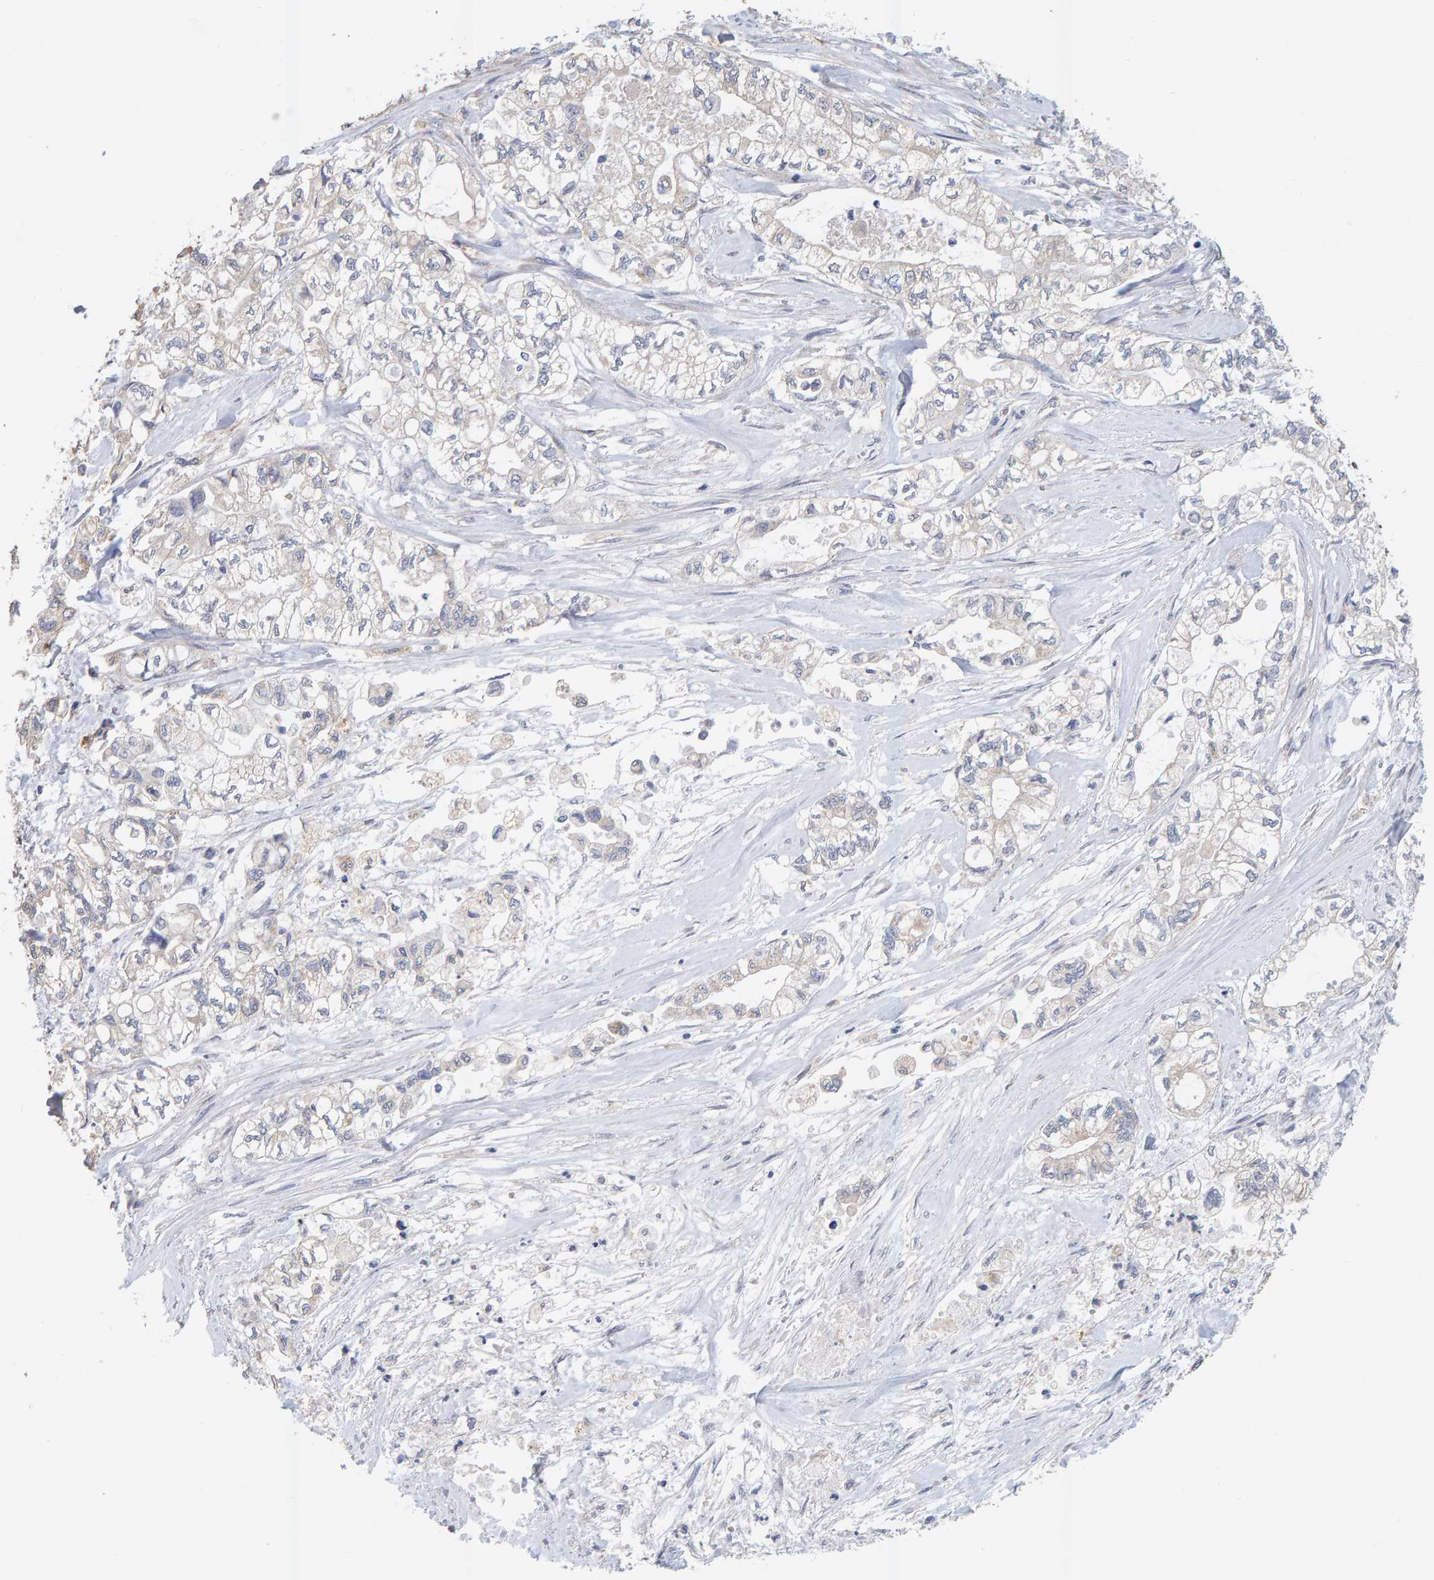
{"staining": {"intensity": "weak", "quantity": "25%-75%", "location": "cytoplasmic/membranous"}, "tissue": "pancreatic cancer", "cell_type": "Tumor cells", "image_type": "cancer", "snomed": [{"axis": "morphology", "description": "Adenocarcinoma, NOS"}, {"axis": "topography", "description": "Pancreas"}], "caption": "DAB (3,3'-diaminobenzidine) immunohistochemical staining of human pancreatic cancer reveals weak cytoplasmic/membranous protein expression in approximately 25%-75% of tumor cells. Nuclei are stained in blue.", "gene": "SGPL1", "patient": {"sex": "male", "age": 79}}